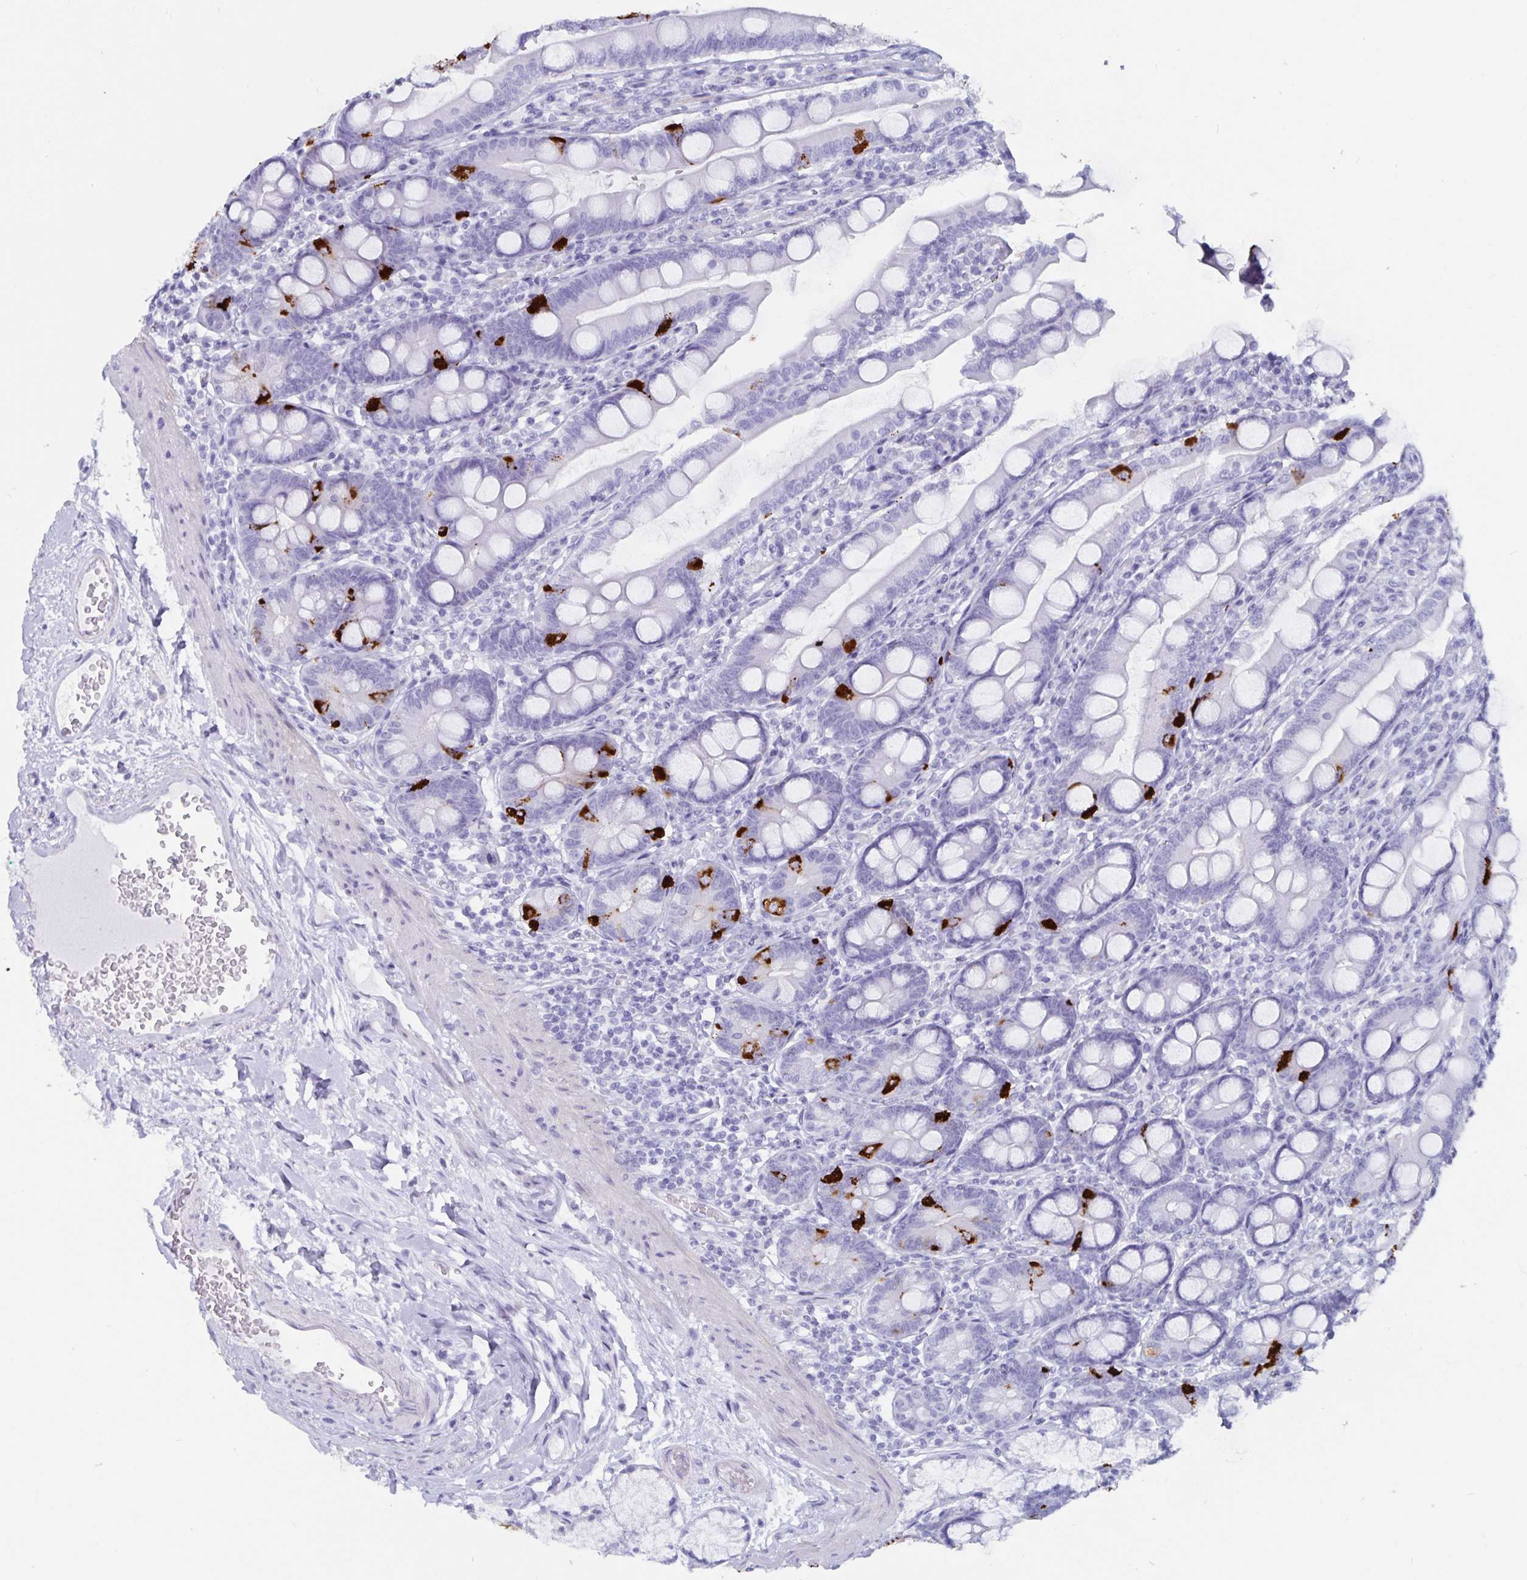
{"staining": {"intensity": "strong", "quantity": "<25%", "location": "cytoplasmic/membranous"}, "tissue": "duodenum", "cell_type": "Glandular cells", "image_type": "normal", "snomed": [{"axis": "morphology", "description": "Normal tissue, NOS"}, {"axis": "topography", "description": "Duodenum"}], "caption": "DAB immunohistochemical staining of normal human duodenum exhibits strong cytoplasmic/membranous protein positivity in about <25% of glandular cells. Using DAB (3,3'-diaminobenzidine) (brown) and hematoxylin (blue) stains, captured at high magnification using brightfield microscopy.", "gene": "GPR137", "patient": {"sex": "female", "age": 67}}